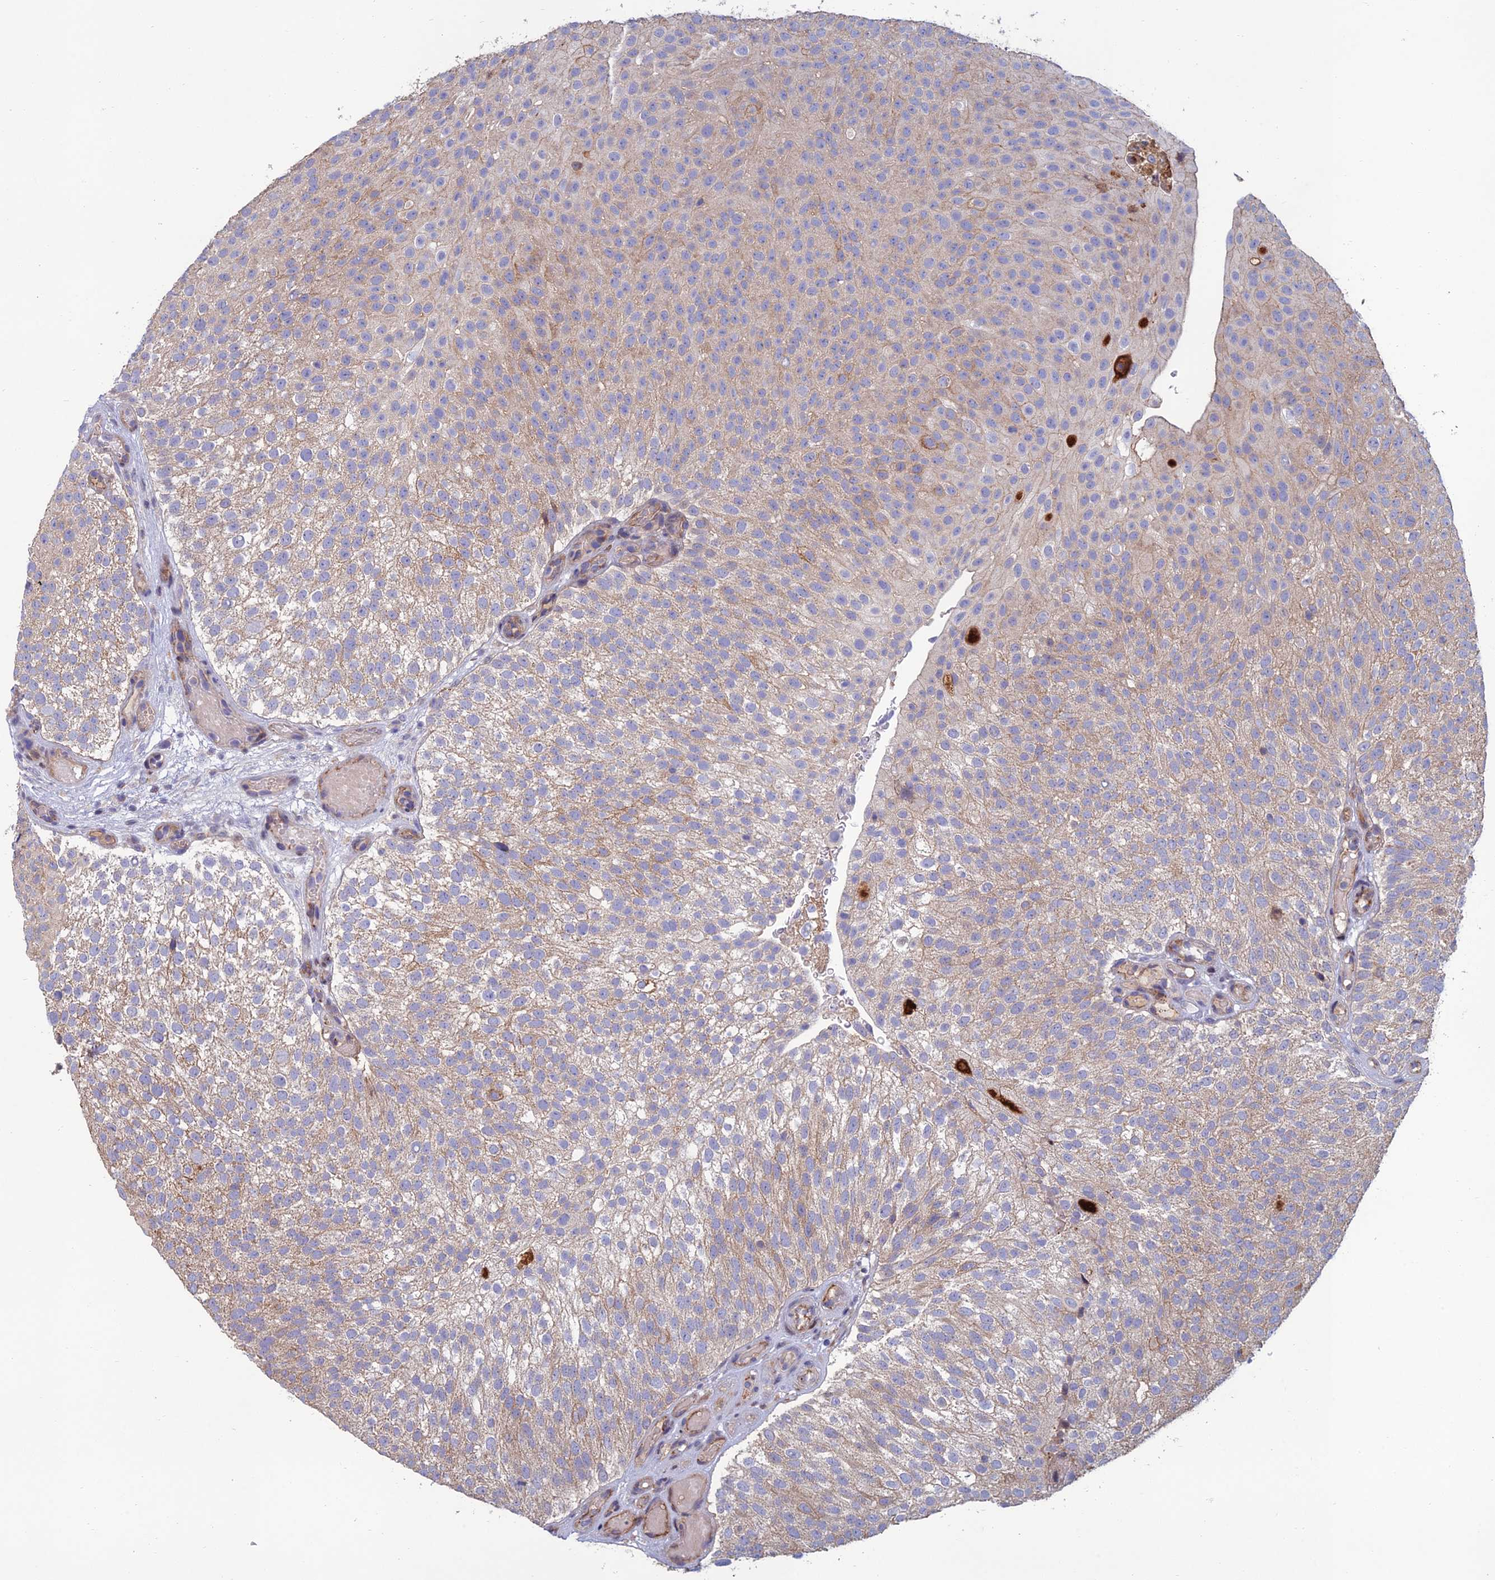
{"staining": {"intensity": "weak", "quantity": "25%-75%", "location": "cytoplasmic/membranous"}, "tissue": "urothelial cancer", "cell_type": "Tumor cells", "image_type": "cancer", "snomed": [{"axis": "morphology", "description": "Urothelial carcinoma, Low grade"}, {"axis": "topography", "description": "Urinary bladder"}], "caption": "Urothelial cancer stained for a protein shows weak cytoplasmic/membranous positivity in tumor cells.", "gene": "C15orf62", "patient": {"sex": "male", "age": 78}}